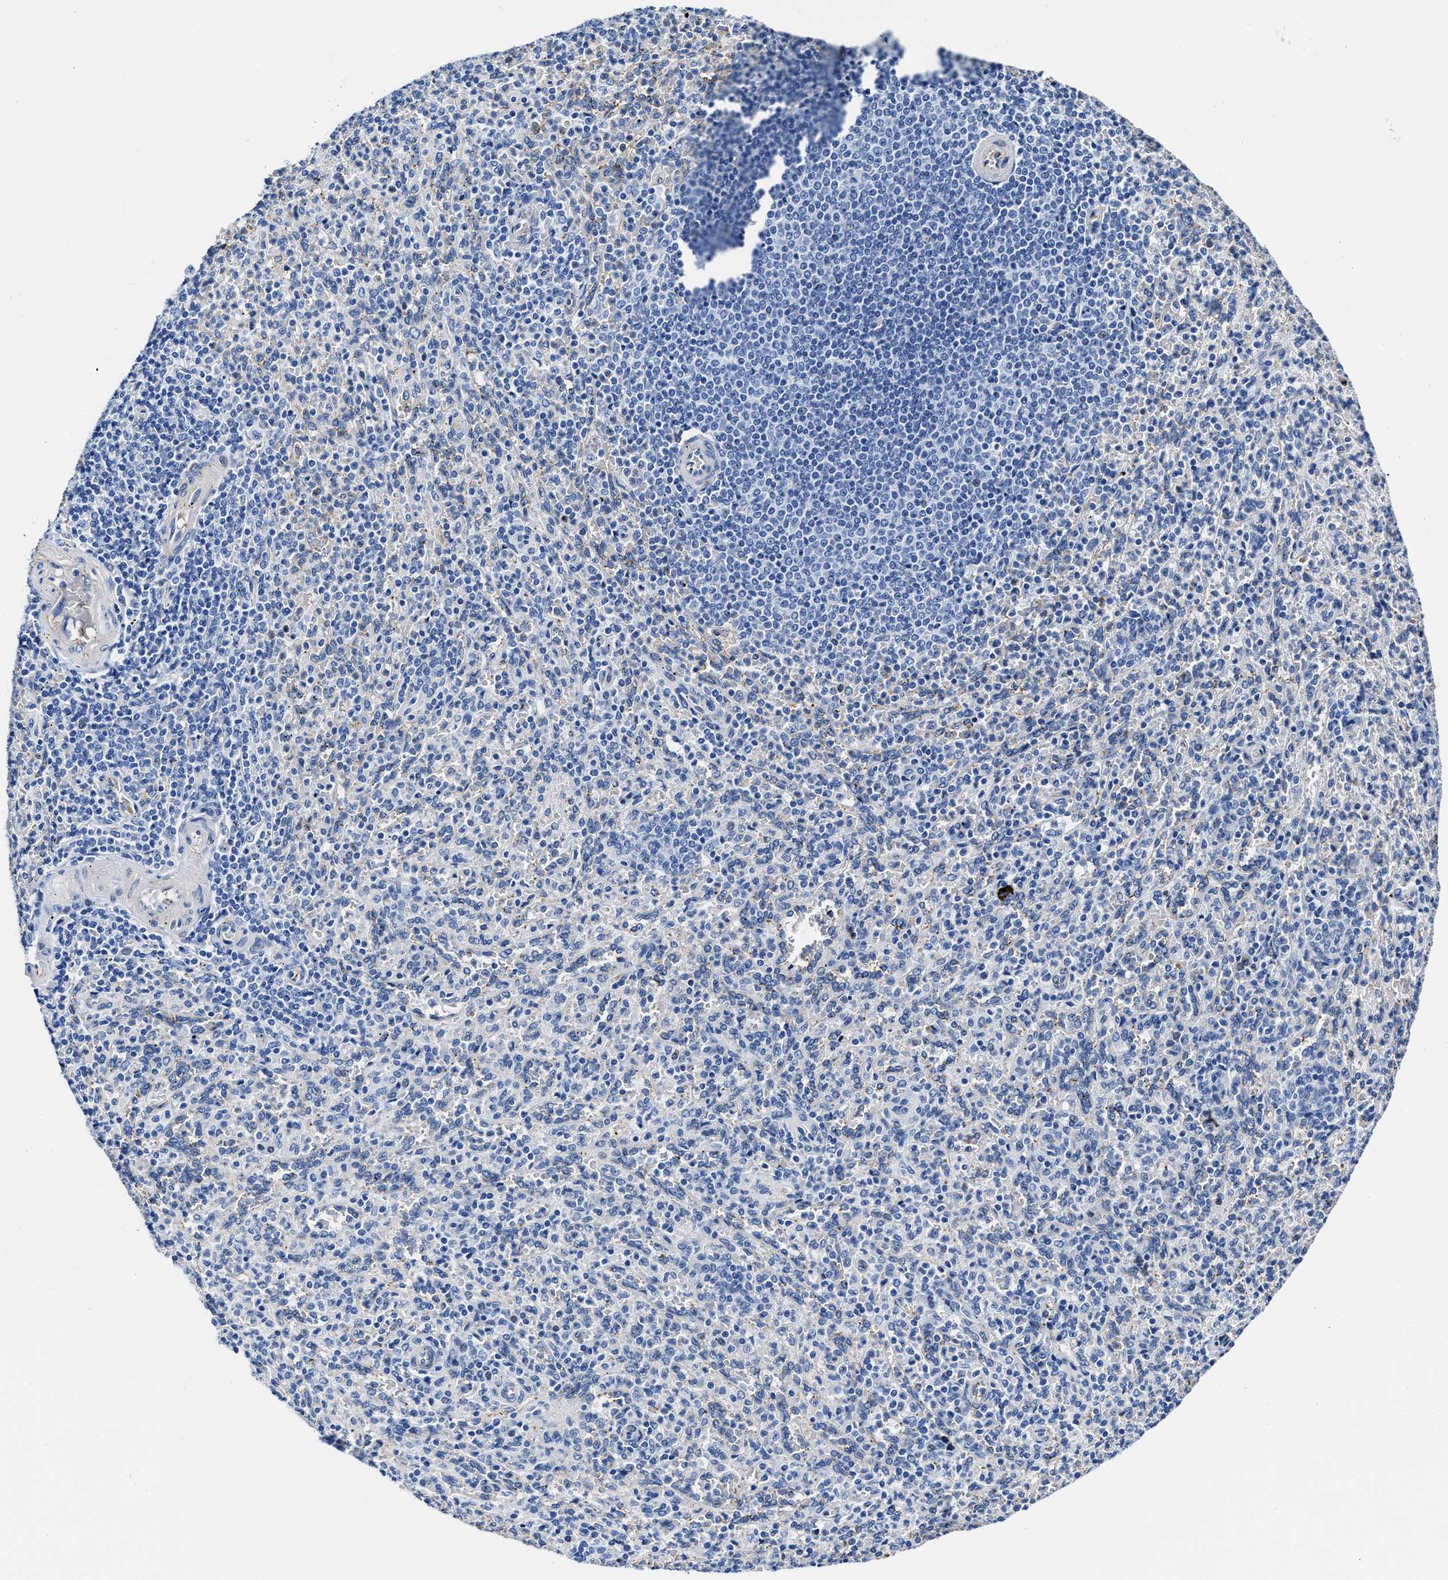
{"staining": {"intensity": "negative", "quantity": "none", "location": "none"}, "tissue": "spleen", "cell_type": "Cells in red pulp", "image_type": "normal", "snomed": [{"axis": "morphology", "description": "Normal tissue, NOS"}, {"axis": "topography", "description": "Spleen"}], "caption": "IHC image of unremarkable spleen stained for a protein (brown), which displays no staining in cells in red pulp.", "gene": "KCNMB3", "patient": {"sex": "male", "age": 36}}